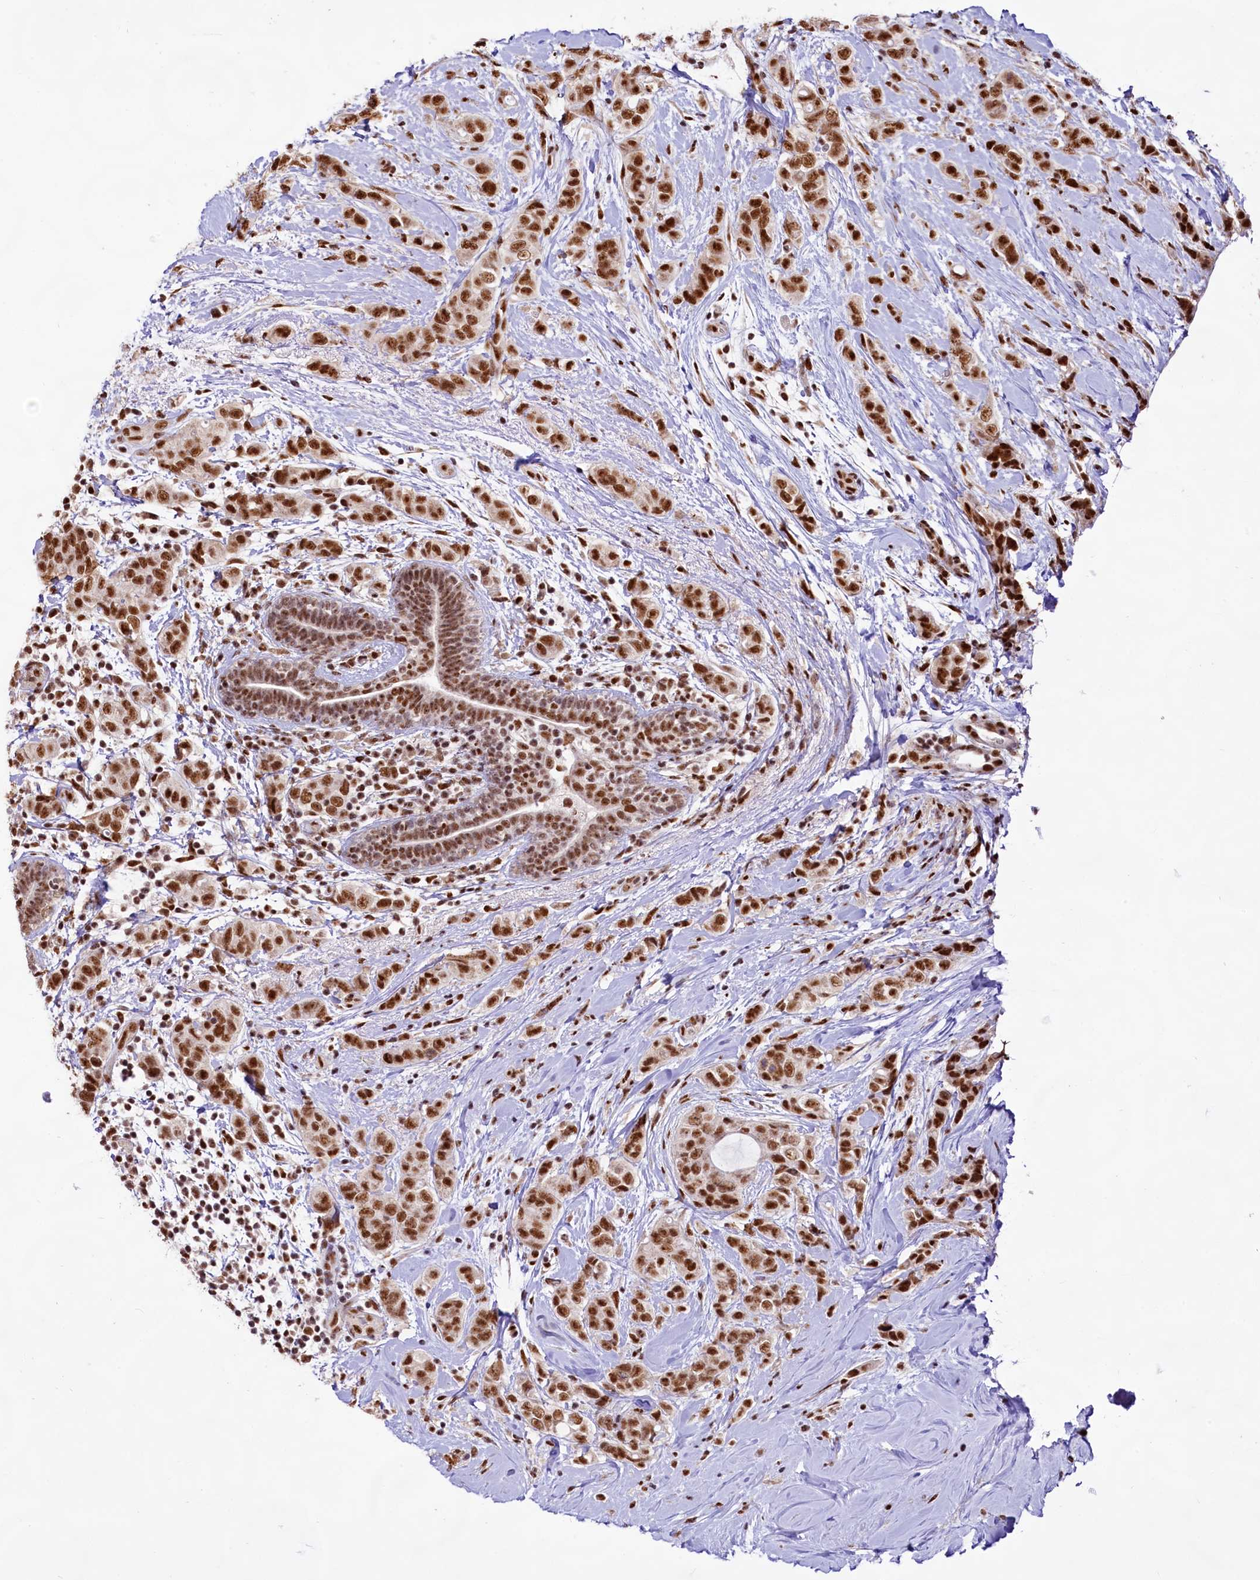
{"staining": {"intensity": "strong", "quantity": ">75%", "location": "nuclear"}, "tissue": "breast cancer", "cell_type": "Tumor cells", "image_type": "cancer", "snomed": [{"axis": "morphology", "description": "Lobular carcinoma"}, {"axis": "topography", "description": "Breast"}], "caption": "Breast cancer stained with a protein marker exhibits strong staining in tumor cells.", "gene": "HIRA", "patient": {"sex": "female", "age": 51}}